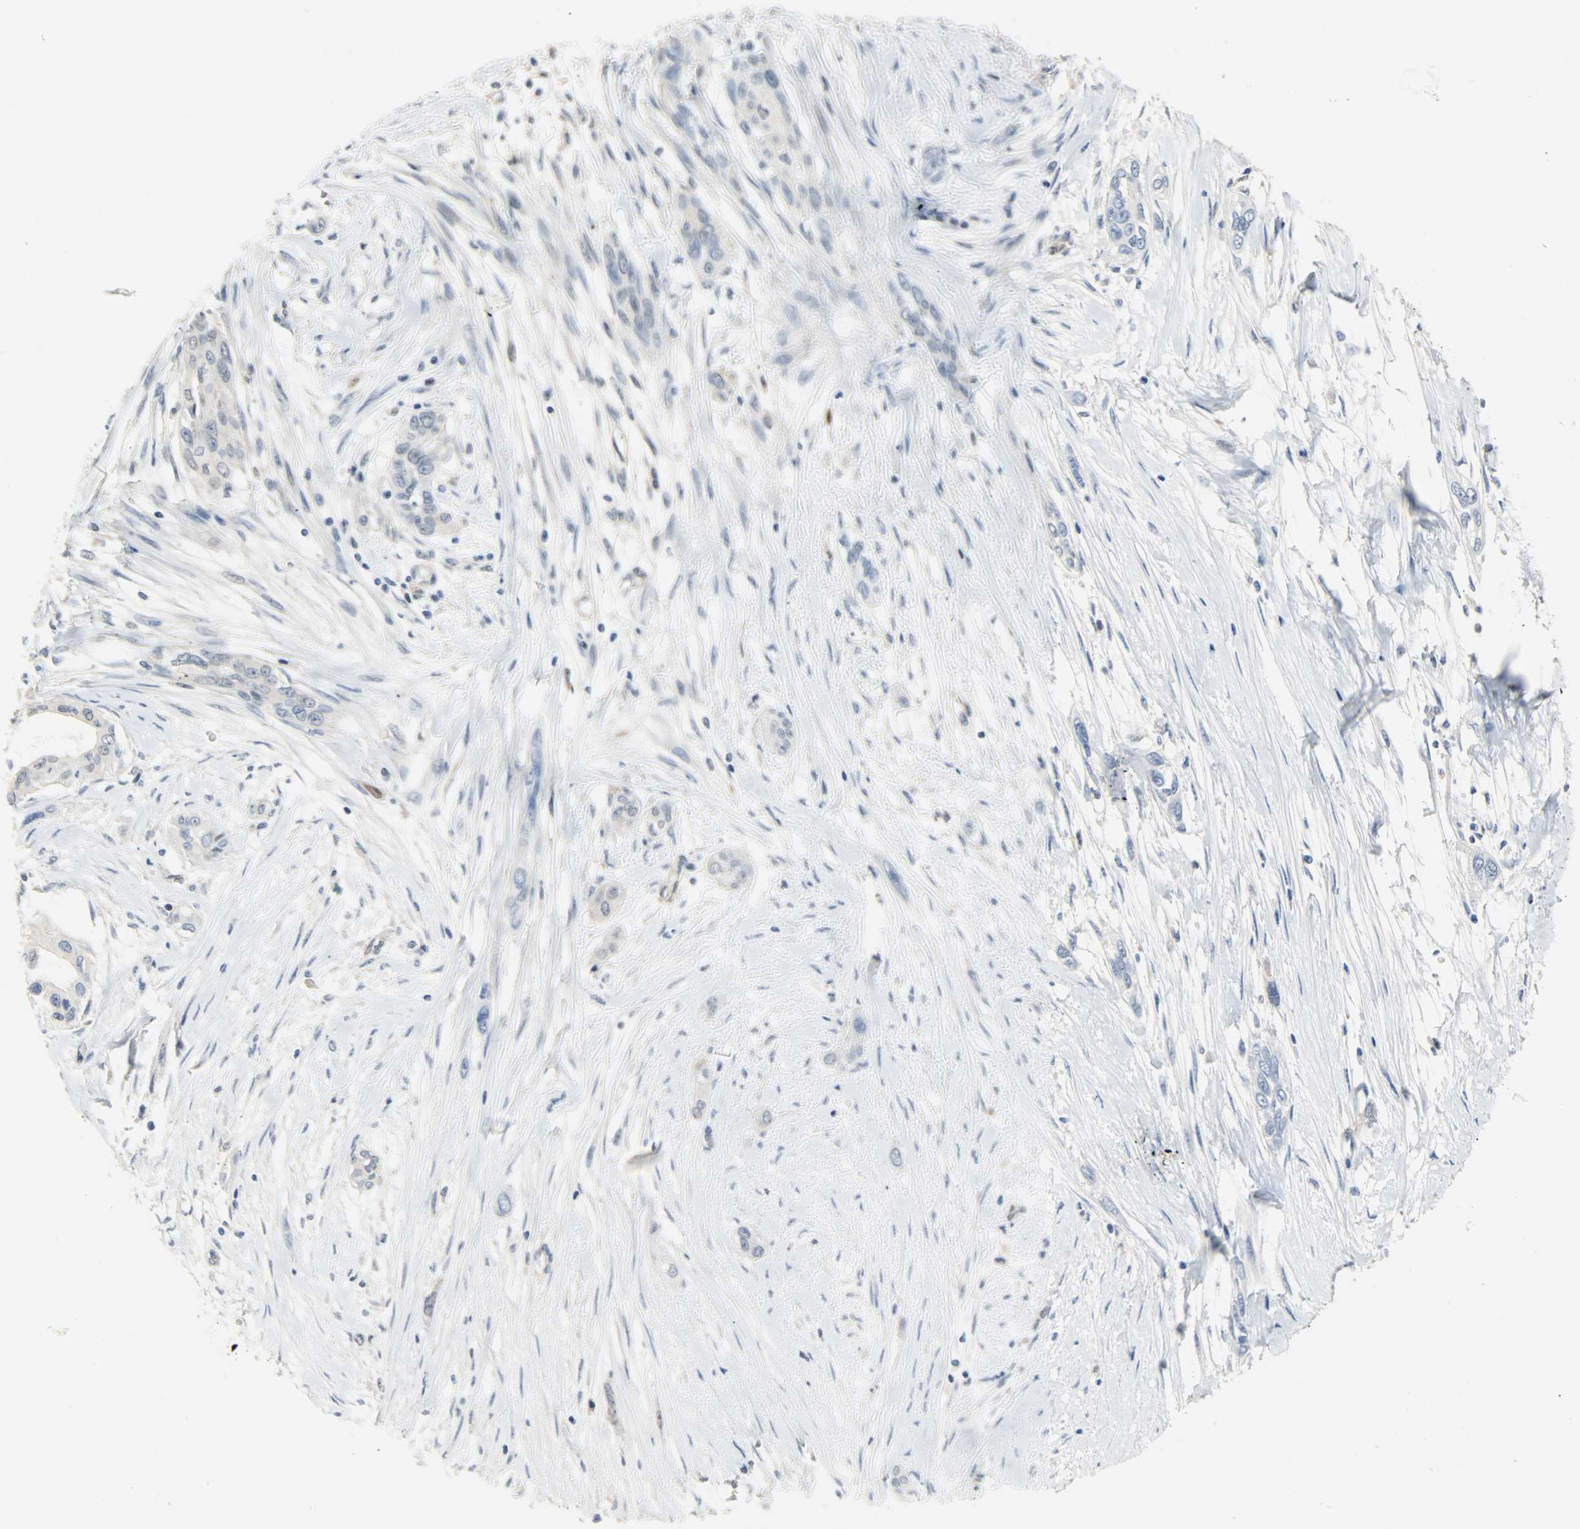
{"staining": {"intensity": "negative", "quantity": "none", "location": "none"}, "tissue": "pancreatic cancer", "cell_type": "Tumor cells", "image_type": "cancer", "snomed": [{"axis": "morphology", "description": "Adenocarcinoma, NOS"}, {"axis": "topography", "description": "Pancreas"}], "caption": "High power microscopy micrograph of an immunohistochemistry image of pancreatic cancer (adenocarcinoma), revealing no significant staining in tumor cells. (DAB (3,3'-diaminobenzidine) IHC with hematoxylin counter stain).", "gene": "EIF4EBP1", "patient": {"sex": "female", "age": 60}}